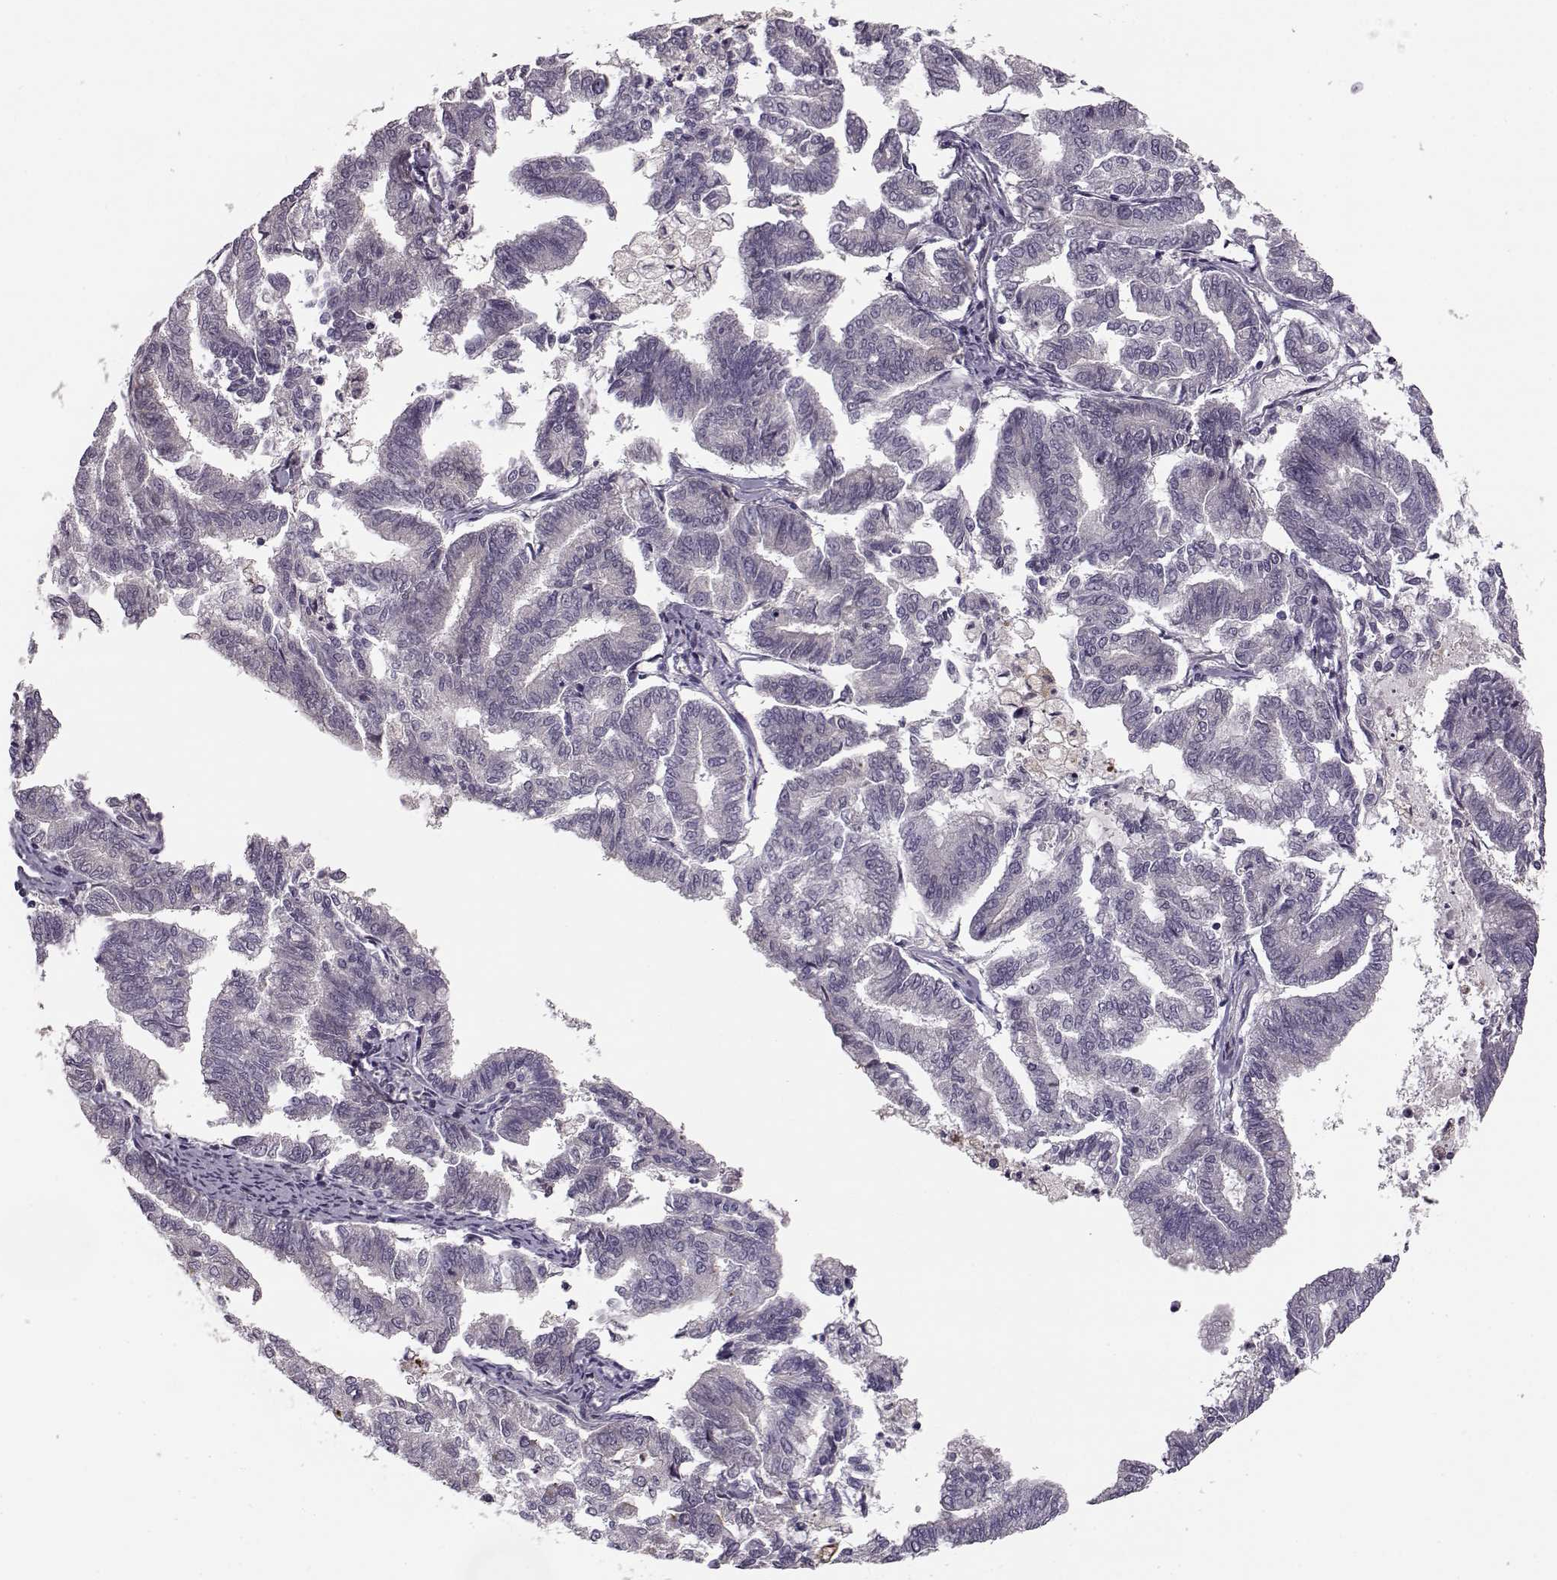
{"staining": {"intensity": "negative", "quantity": "none", "location": "none"}, "tissue": "endometrial cancer", "cell_type": "Tumor cells", "image_type": "cancer", "snomed": [{"axis": "morphology", "description": "Adenocarcinoma, NOS"}, {"axis": "topography", "description": "Endometrium"}], "caption": "Immunohistochemistry micrograph of neoplastic tissue: adenocarcinoma (endometrial) stained with DAB displays no significant protein expression in tumor cells. Nuclei are stained in blue.", "gene": "MTR", "patient": {"sex": "female", "age": 79}}